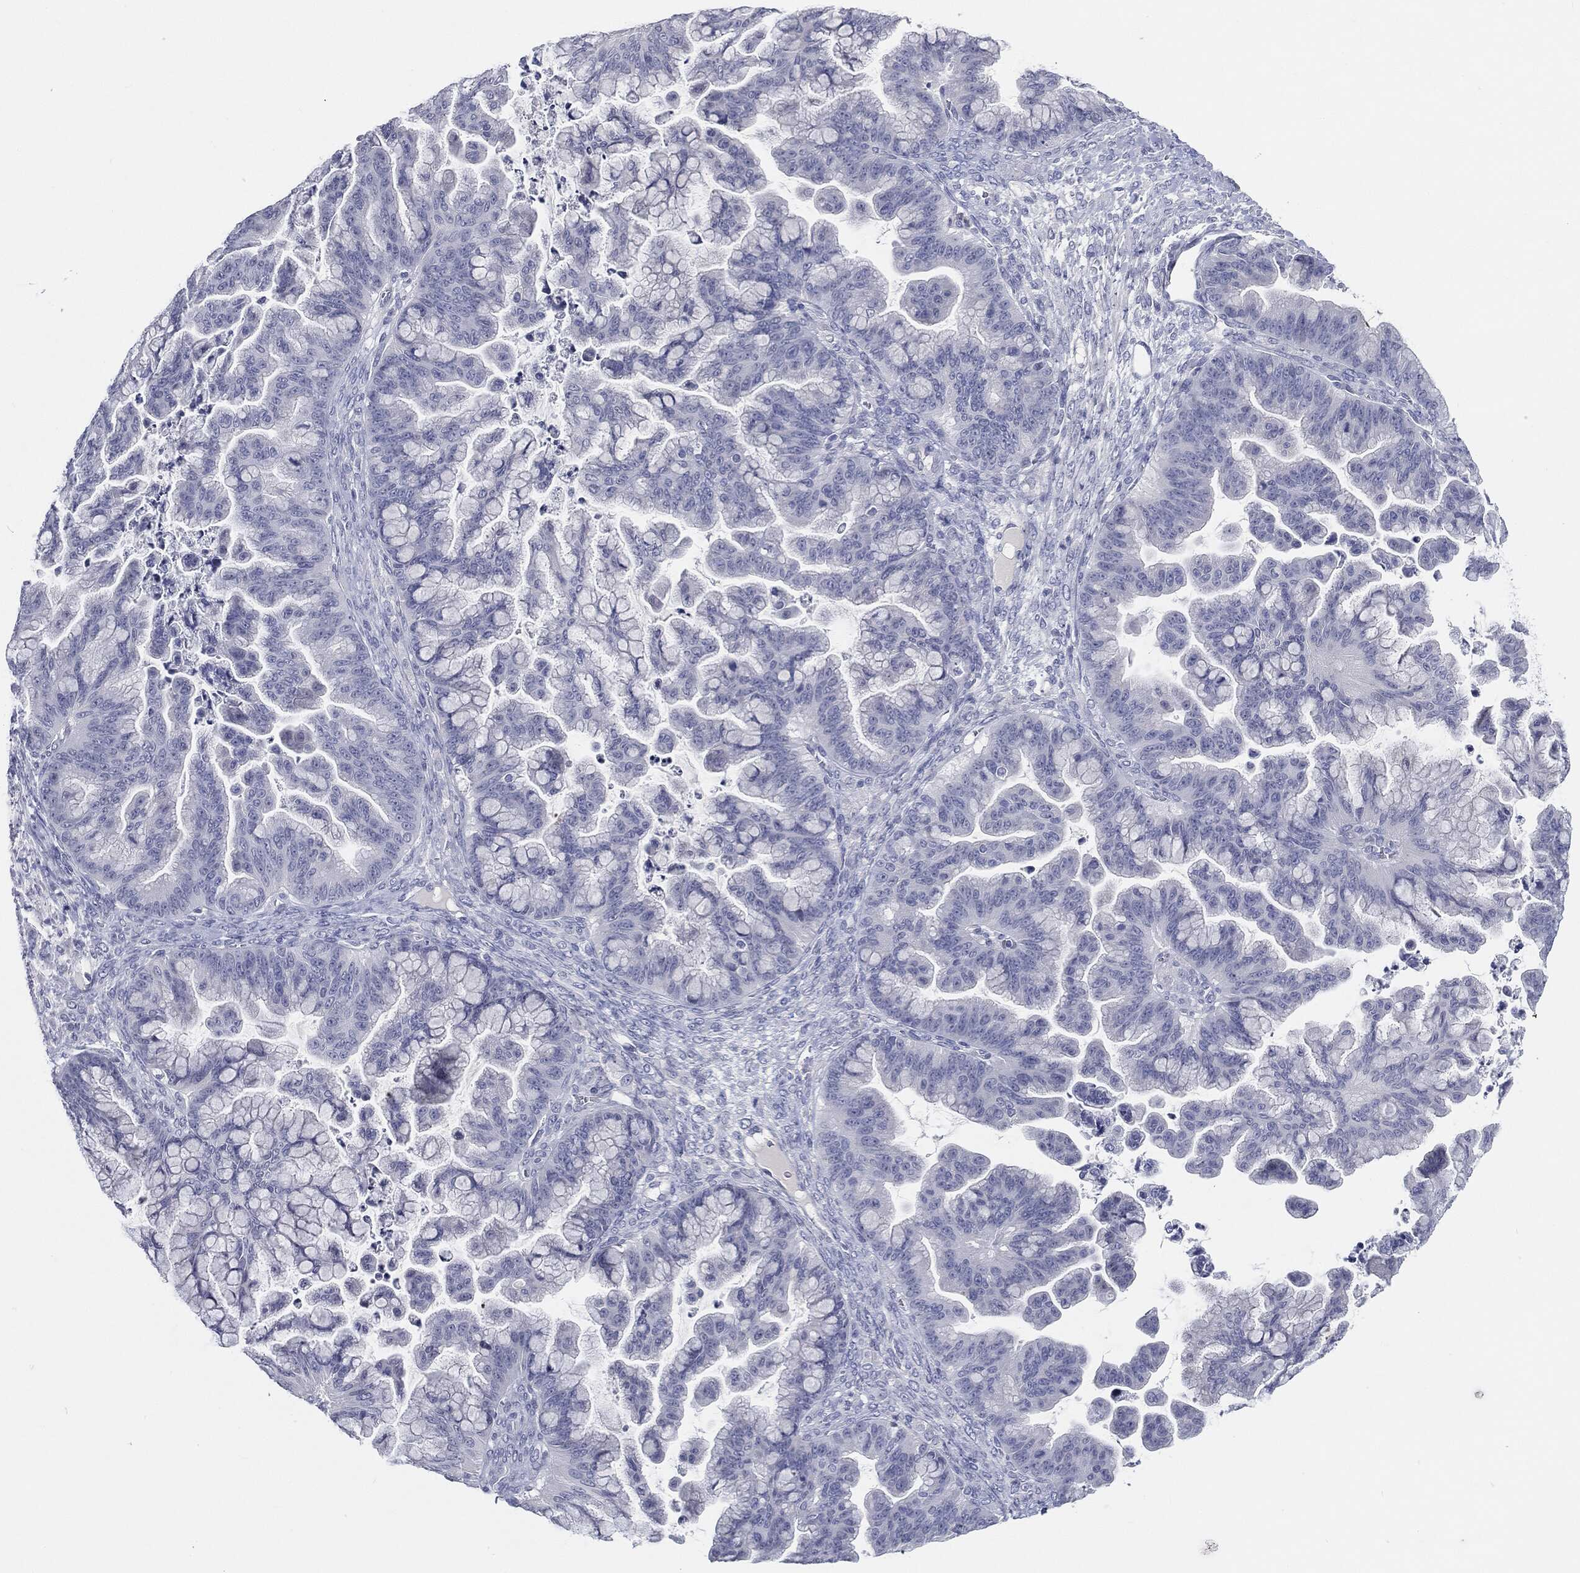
{"staining": {"intensity": "negative", "quantity": "none", "location": "none"}, "tissue": "ovarian cancer", "cell_type": "Tumor cells", "image_type": "cancer", "snomed": [{"axis": "morphology", "description": "Cystadenocarcinoma, mucinous, NOS"}, {"axis": "topography", "description": "Ovary"}], "caption": "Ovarian cancer (mucinous cystadenocarcinoma) was stained to show a protein in brown. There is no significant expression in tumor cells. (DAB (3,3'-diaminobenzidine) immunohistochemistry (IHC) with hematoxylin counter stain).", "gene": "CGB1", "patient": {"sex": "female", "age": 67}}